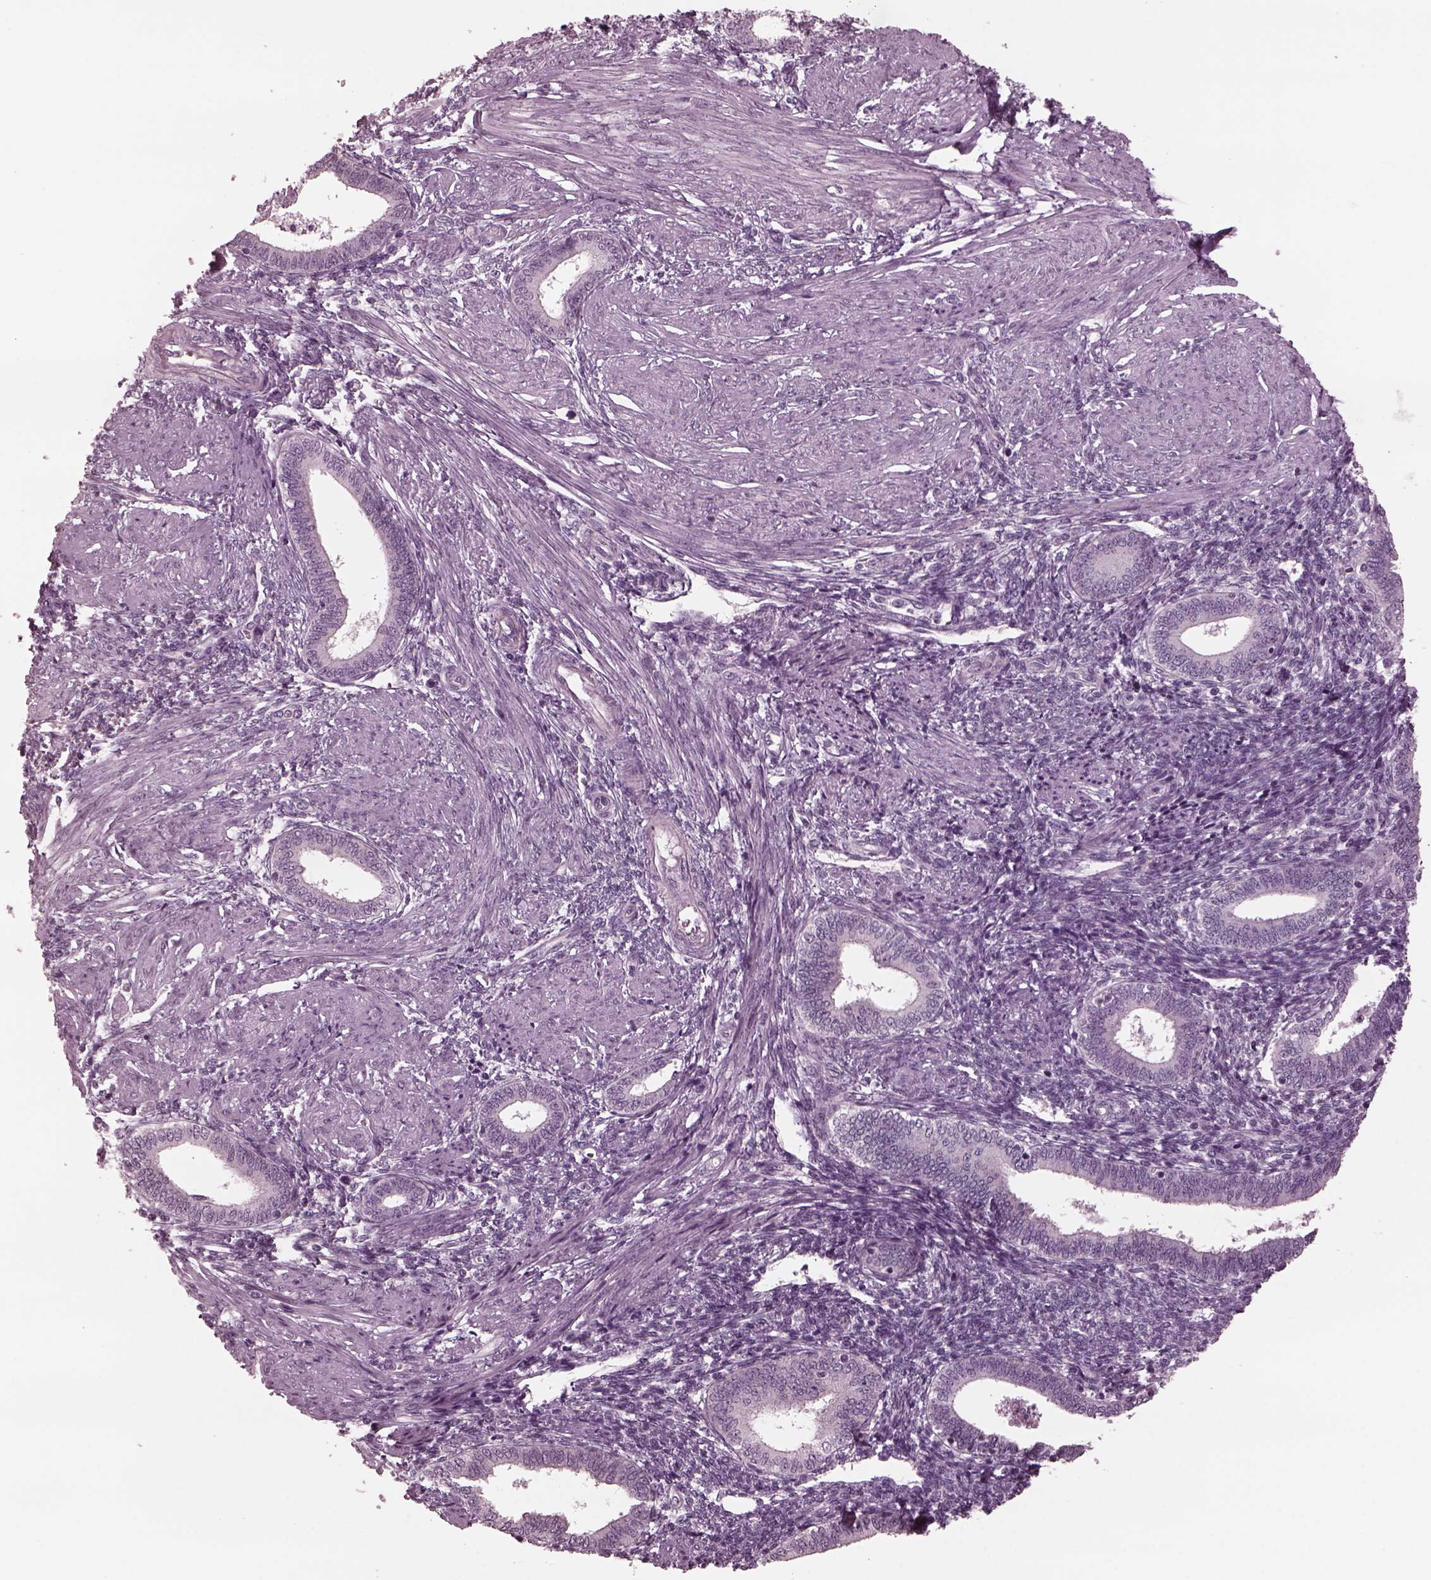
{"staining": {"intensity": "negative", "quantity": "none", "location": "none"}, "tissue": "endometrium", "cell_type": "Cells in endometrial stroma", "image_type": "normal", "snomed": [{"axis": "morphology", "description": "Normal tissue, NOS"}, {"axis": "topography", "description": "Endometrium"}], "caption": "Cells in endometrial stroma are negative for brown protein staining in normal endometrium. (DAB (3,3'-diaminobenzidine) IHC with hematoxylin counter stain).", "gene": "YY2", "patient": {"sex": "female", "age": 42}}